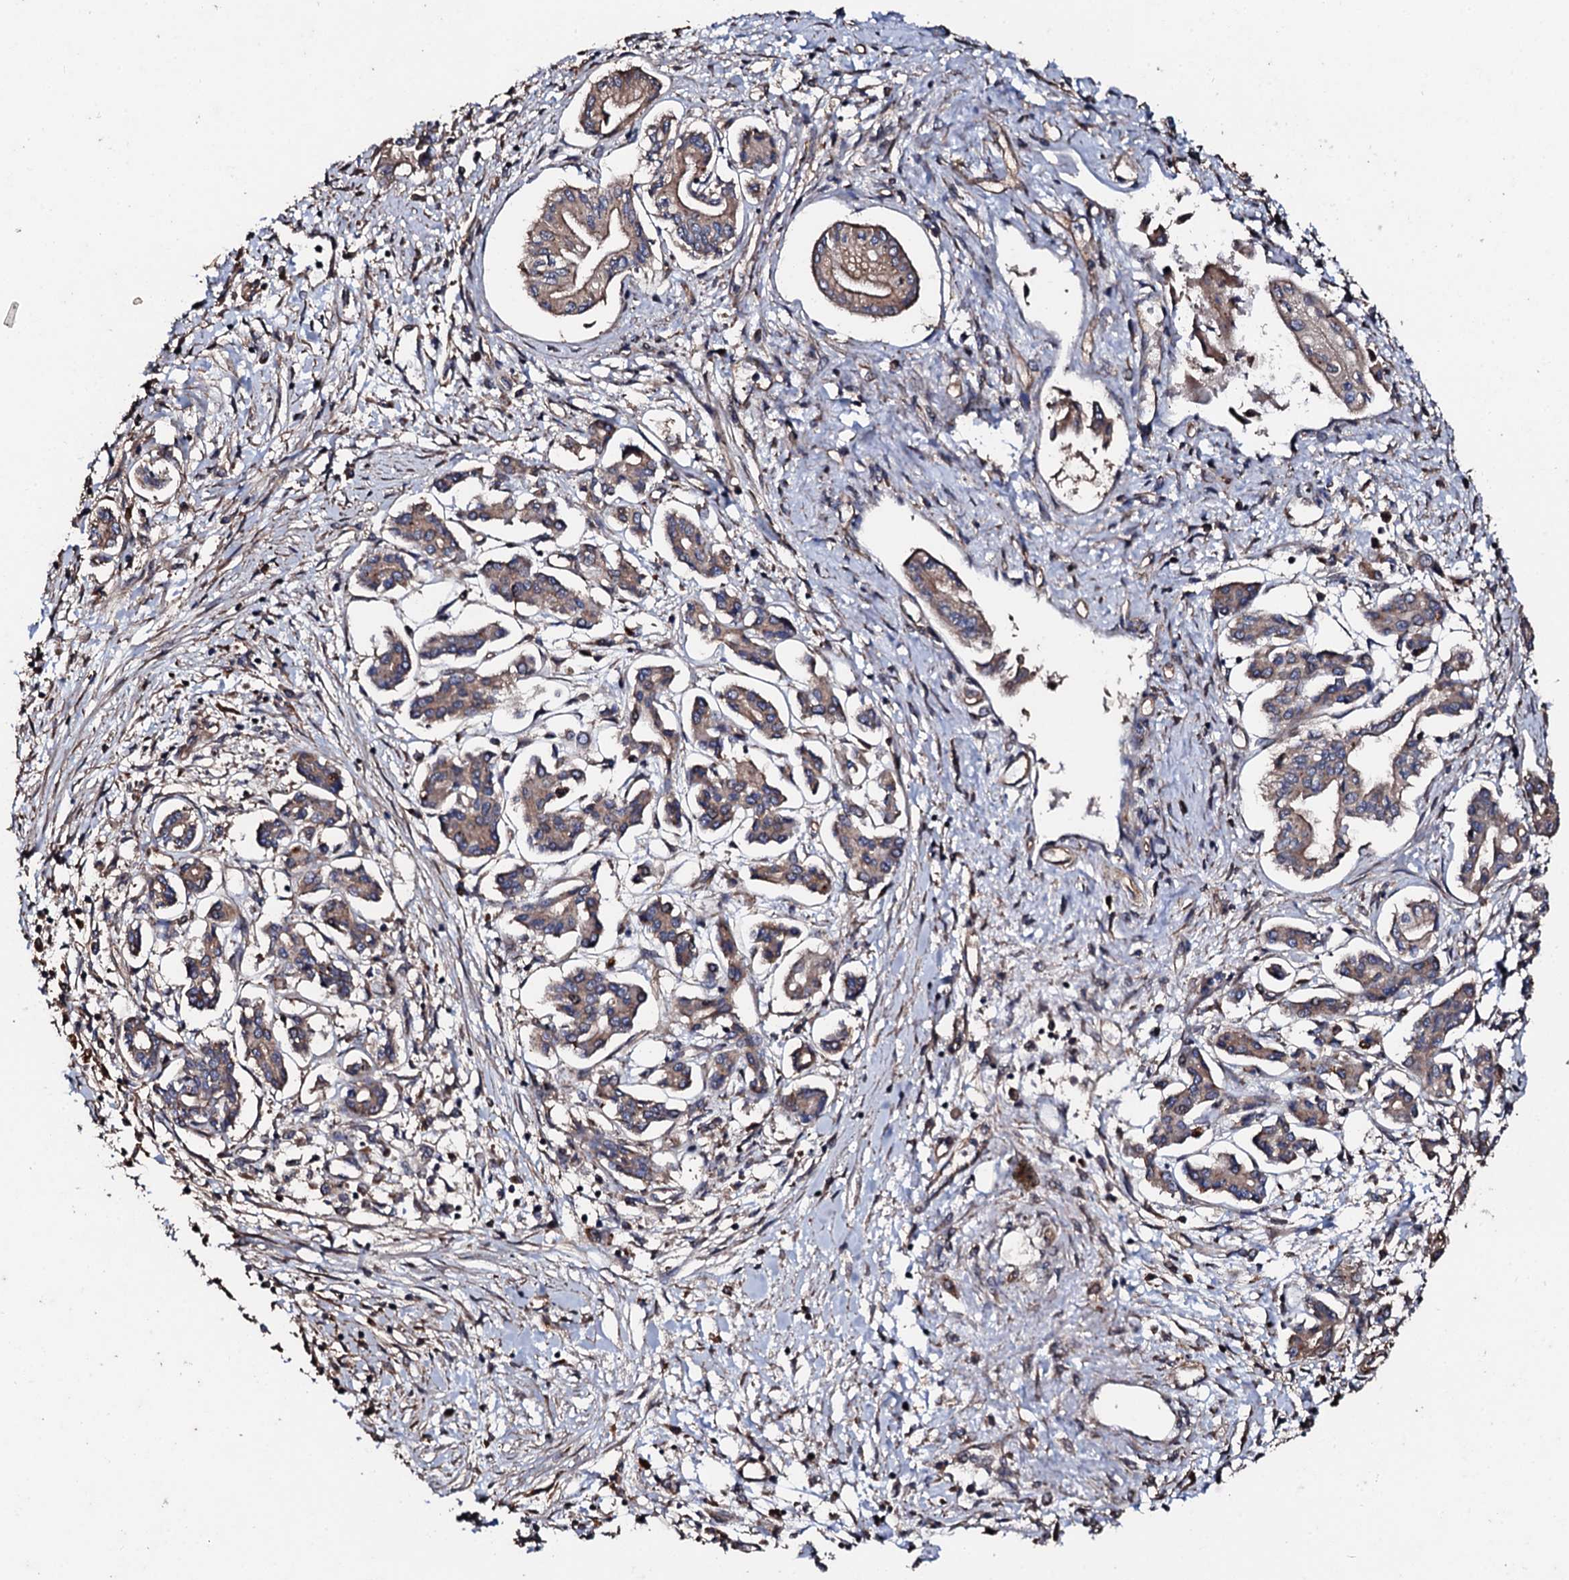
{"staining": {"intensity": "weak", "quantity": ">75%", "location": "cytoplasmic/membranous"}, "tissue": "pancreatic cancer", "cell_type": "Tumor cells", "image_type": "cancer", "snomed": [{"axis": "morphology", "description": "Adenocarcinoma, NOS"}, {"axis": "topography", "description": "Pancreas"}], "caption": "Tumor cells exhibit weak cytoplasmic/membranous expression in approximately >75% of cells in adenocarcinoma (pancreatic).", "gene": "CKAP5", "patient": {"sex": "female", "age": 50}}